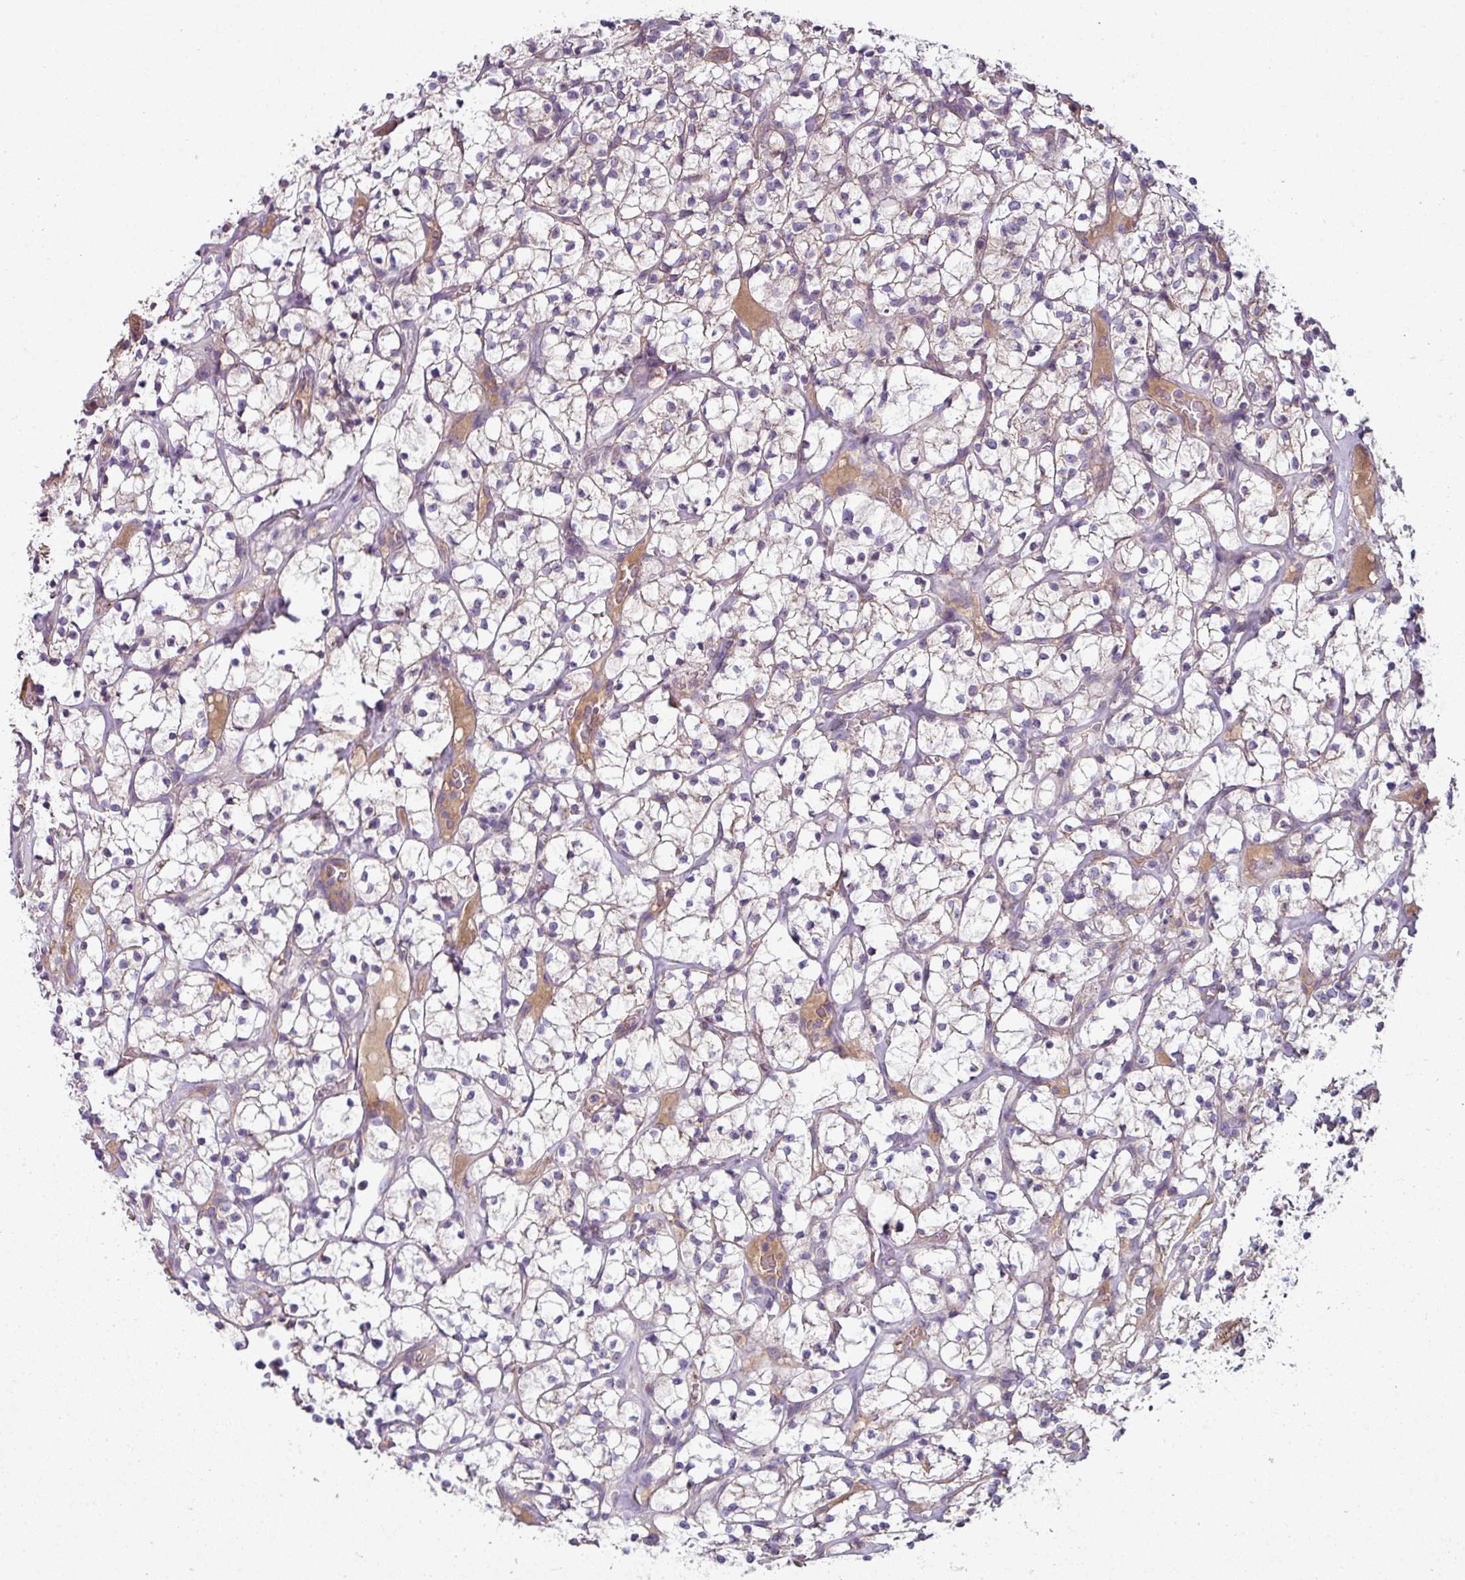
{"staining": {"intensity": "weak", "quantity": "25%-75%", "location": "cytoplasmic/membranous"}, "tissue": "renal cancer", "cell_type": "Tumor cells", "image_type": "cancer", "snomed": [{"axis": "morphology", "description": "Adenocarcinoma, NOS"}, {"axis": "topography", "description": "Kidney"}], "caption": "Brown immunohistochemical staining in human renal adenocarcinoma reveals weak cytoplasmic/membranous staining in about 25%-75% of tumor cells.", "gene": "LRRC9", "patient": {"sex": "female", "age": 64}}